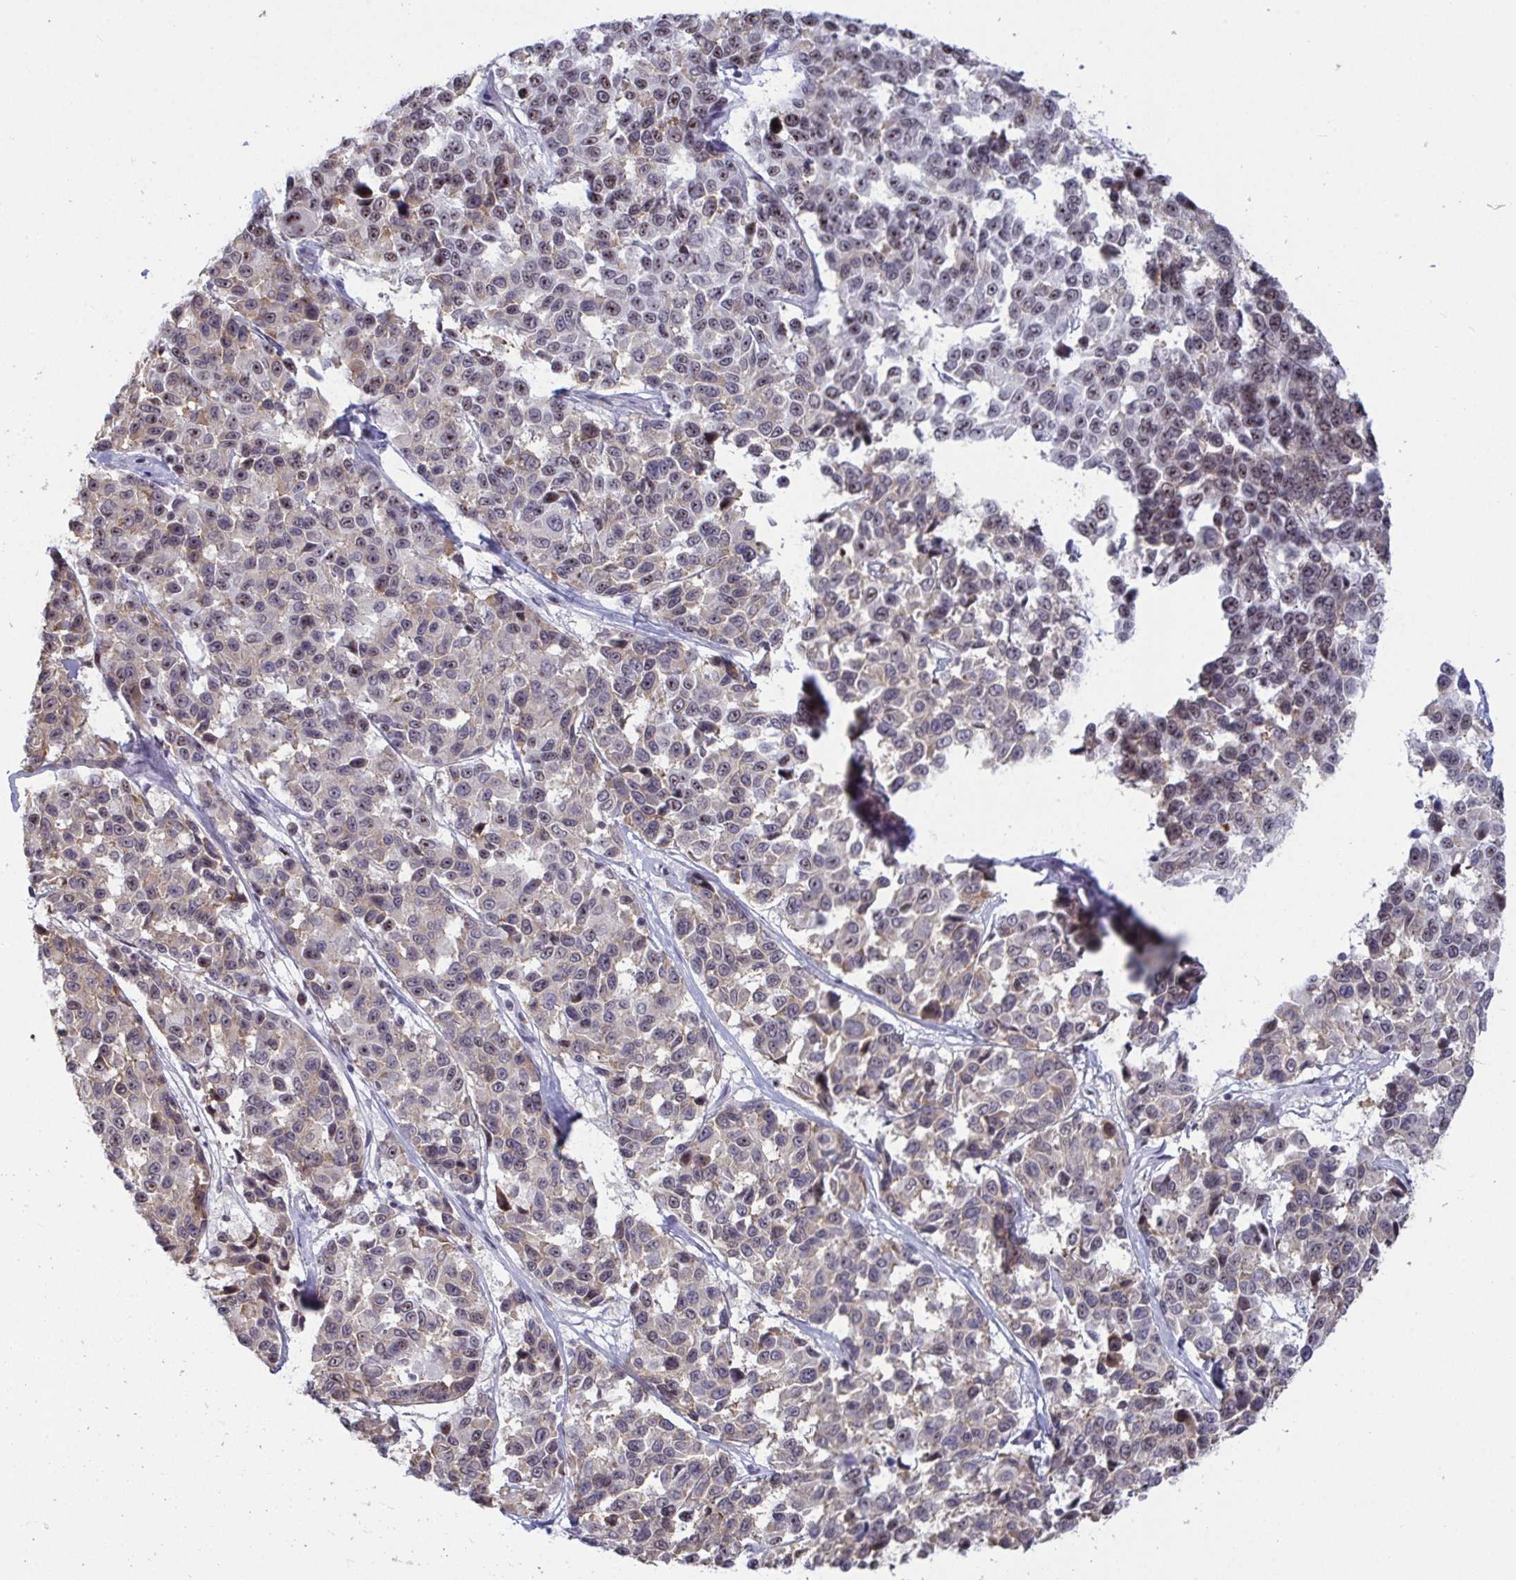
{"staining": {"intensity": "moderate", "quantity": "25%-75%", "location": "cytoplasmic/membranous,nuclear"}, "tissue": "melanoma", "cell_type": "Tumor cells", "image_type": "cancer", "snomed": [{"axis": "morphology", "description": "Malignant melanoma, NOS"}, {"axis": "topography", "description": "Skin"}], "caption": "IHC photomicrograph of malignant melanoma stained for a protein (brown), which exhibits medium levels of moderate cytoplasmic/membranous and nuclear staining in approximately 25%-75% of tumor cells.", "gene": "SUPT16H", "patient": {"sex": "female", "age": 66}}